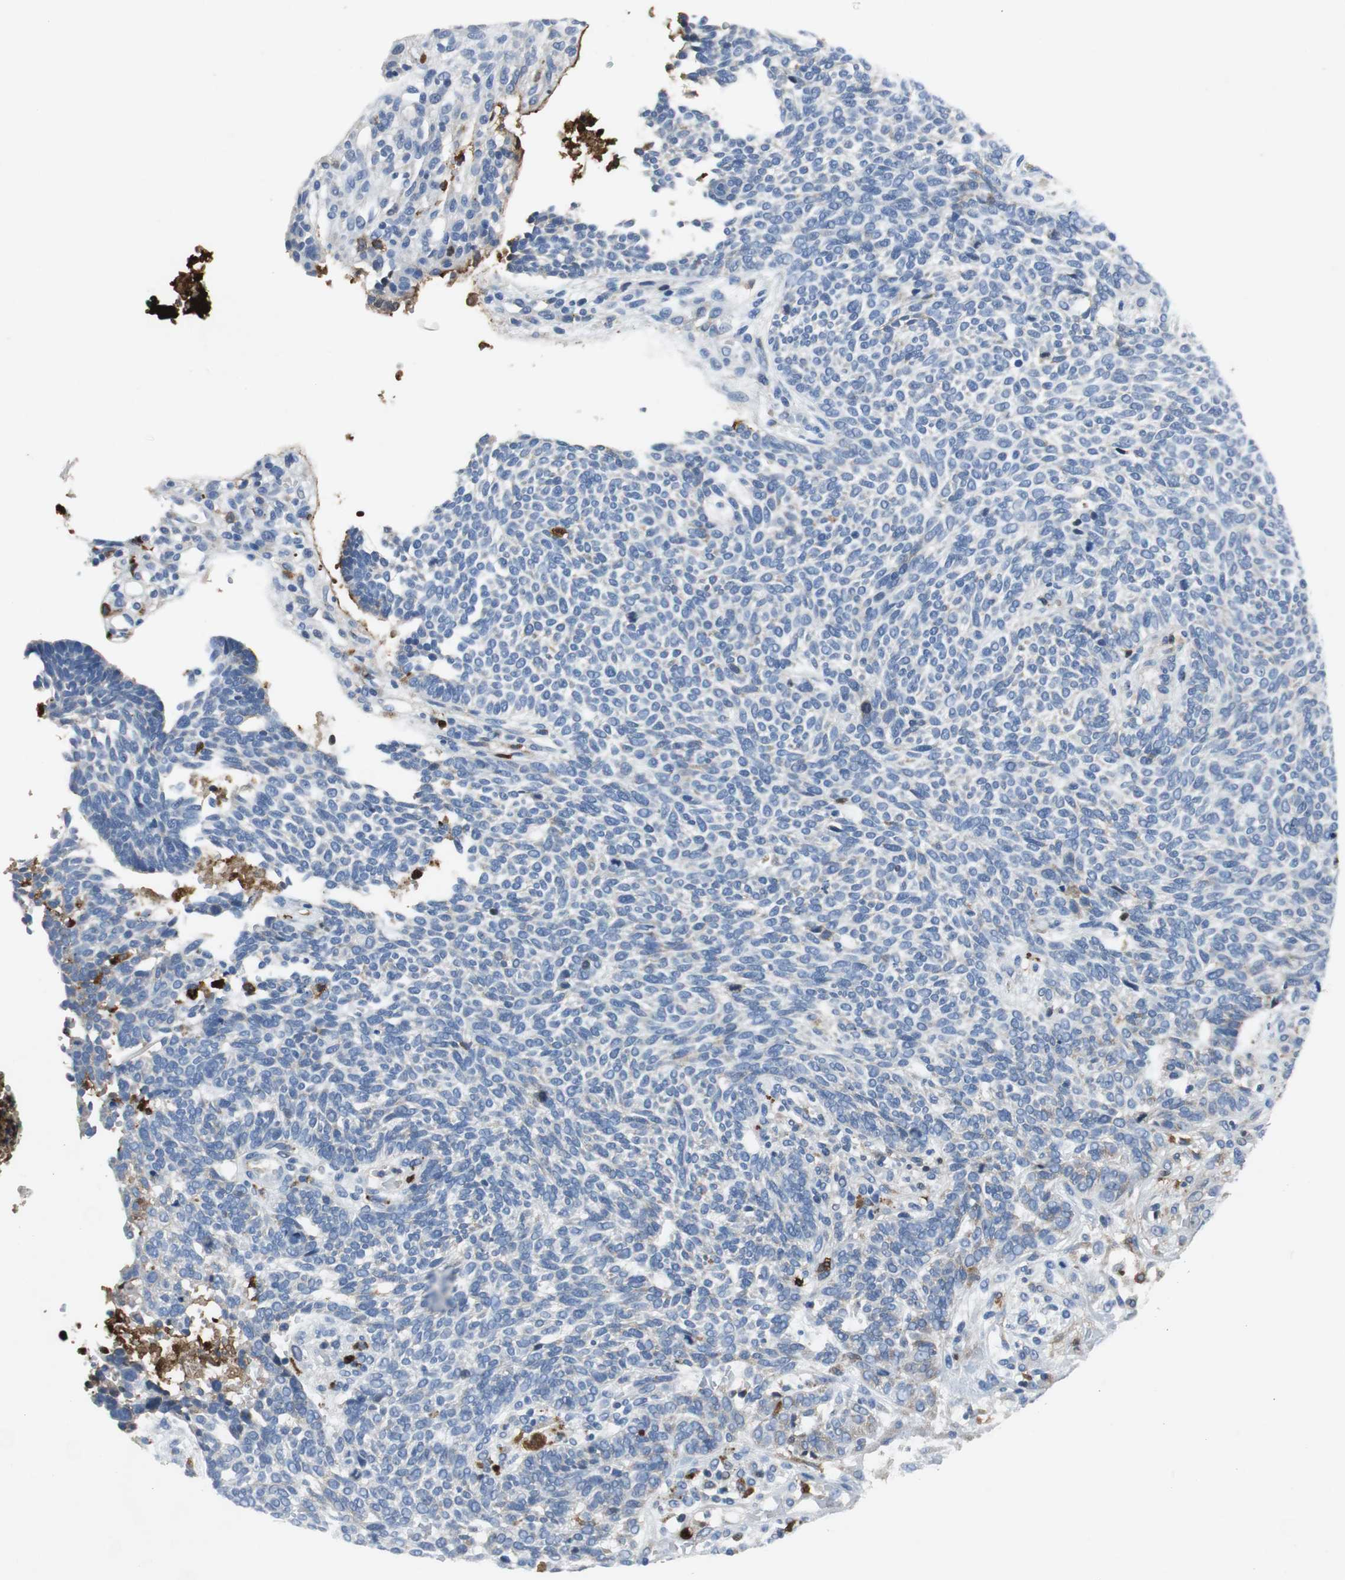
{"staining": {"intensity": "weak", "quantity": "<25%", "location": "cytoplasmic/membranous"}, "tissue": "skin cancer", "cell_type": "Tumor cells", "image_type": "cancer", "snomed": [{"axis": "morphology", "description": "Normal tissue, NOS"}, {"axis": "morphology", "description": "Basal cell carcinoma"}, {"axis": "topography", "description": "Skin"}], "caption": "IHC photomicrograph of skin cancer stained for a protein (brown), which exhibits no staining in tumor cells.", "gene": "ORM1", "patient": {"sex": "male", "age": 87}}